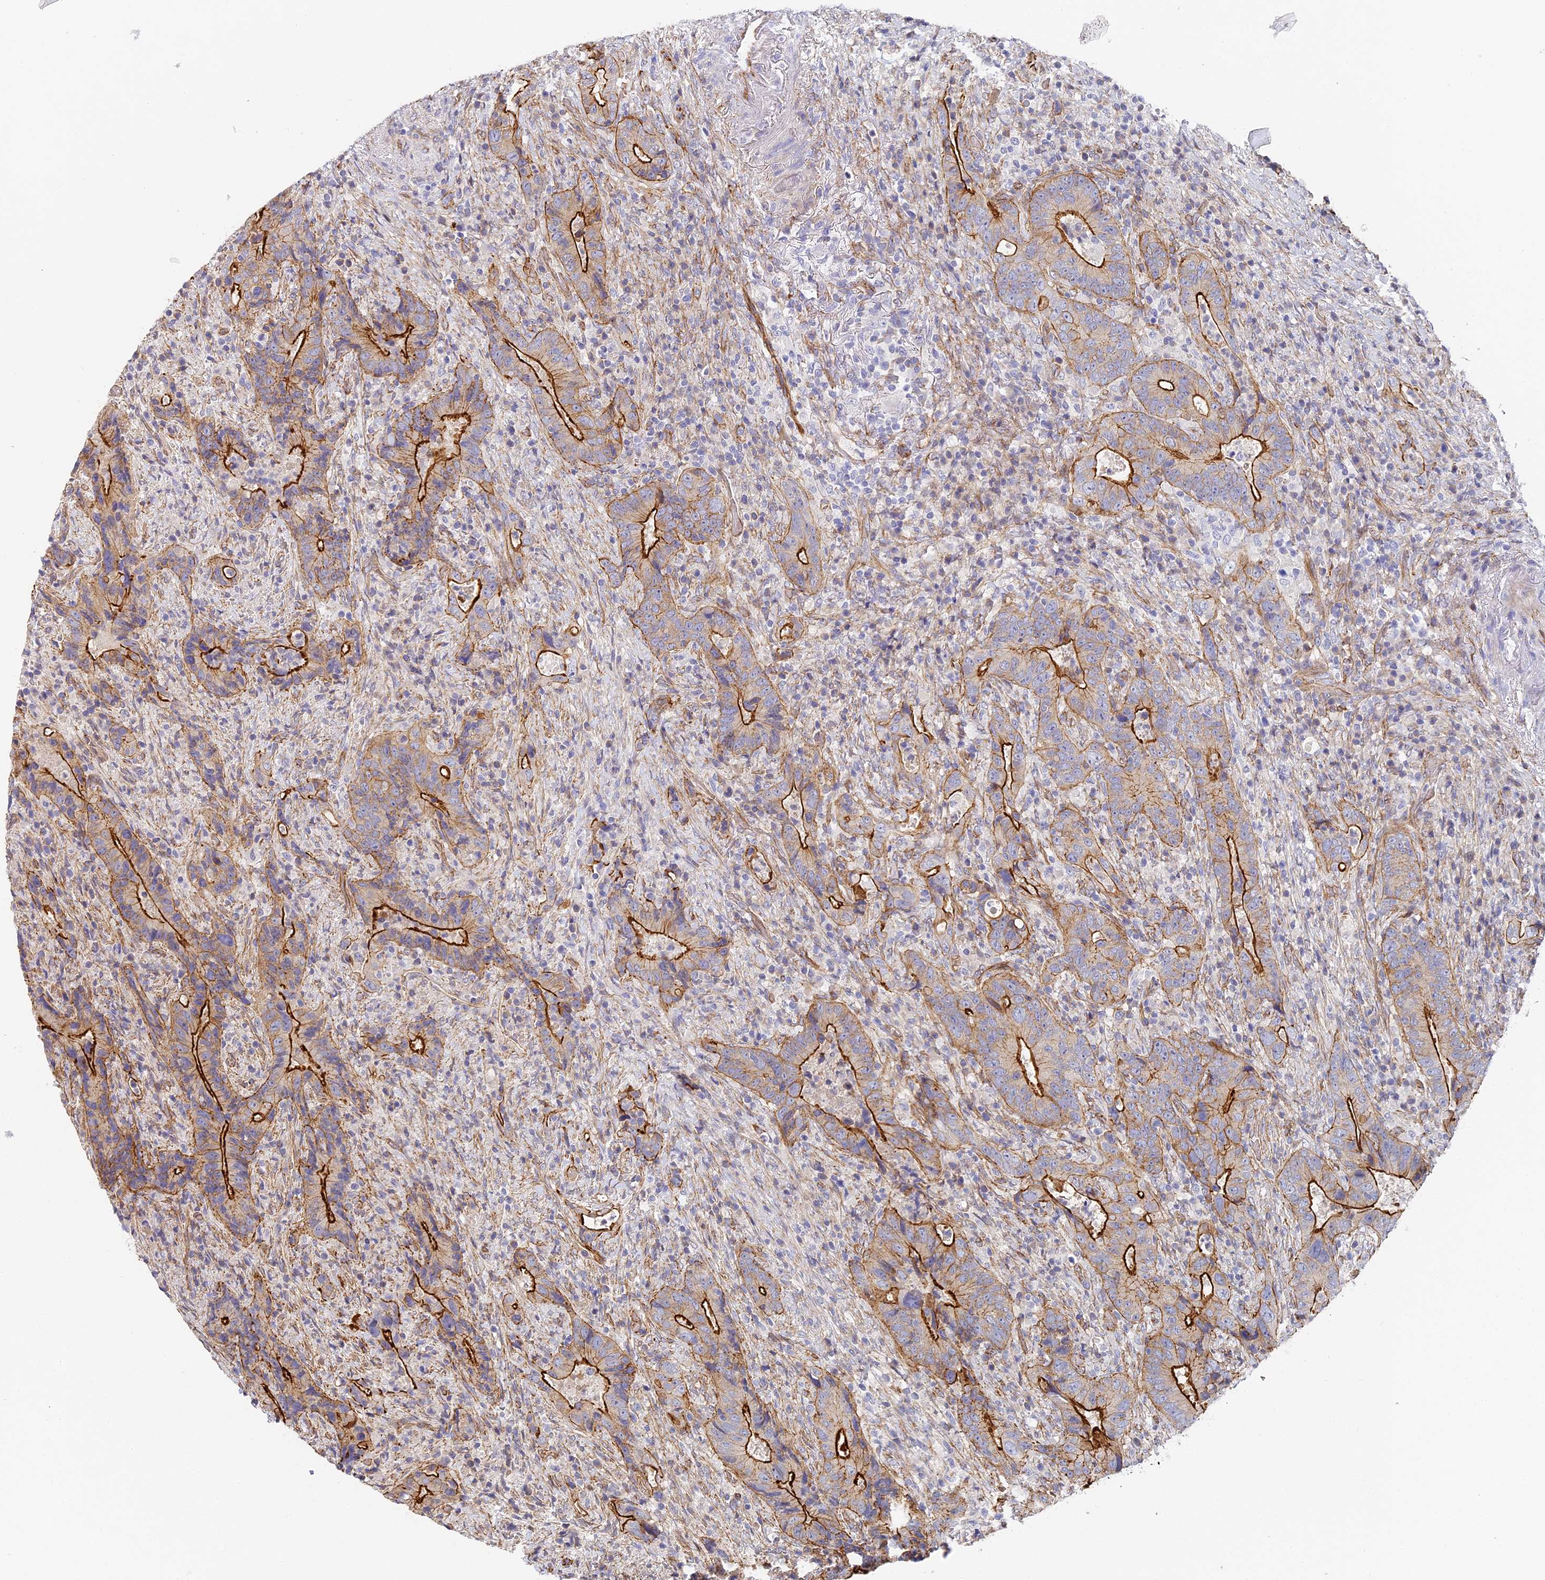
{"staining": {"intensity": "strong", "quantity": "25%-75%", "location": "cytoplasmic/membranous"}, "tissue": "colorectal cancer", "cell_type": "Tumor cells", "image_type": "cancer", "snomed": [{"axis": "morphology", "description": "Adenocarcinoma, NOS"}, {"axis": "topography", "description": "Colon"}], "caption": "Immunohistochemical staining of colorectal cancer (adenocarcinoma) displays high levels of strong cytoplasmic/membranous expression in approximately 25%-75% of tumor cells.", "gene": "CCDC30", "patient": {"sex": "female", "age": 75}}